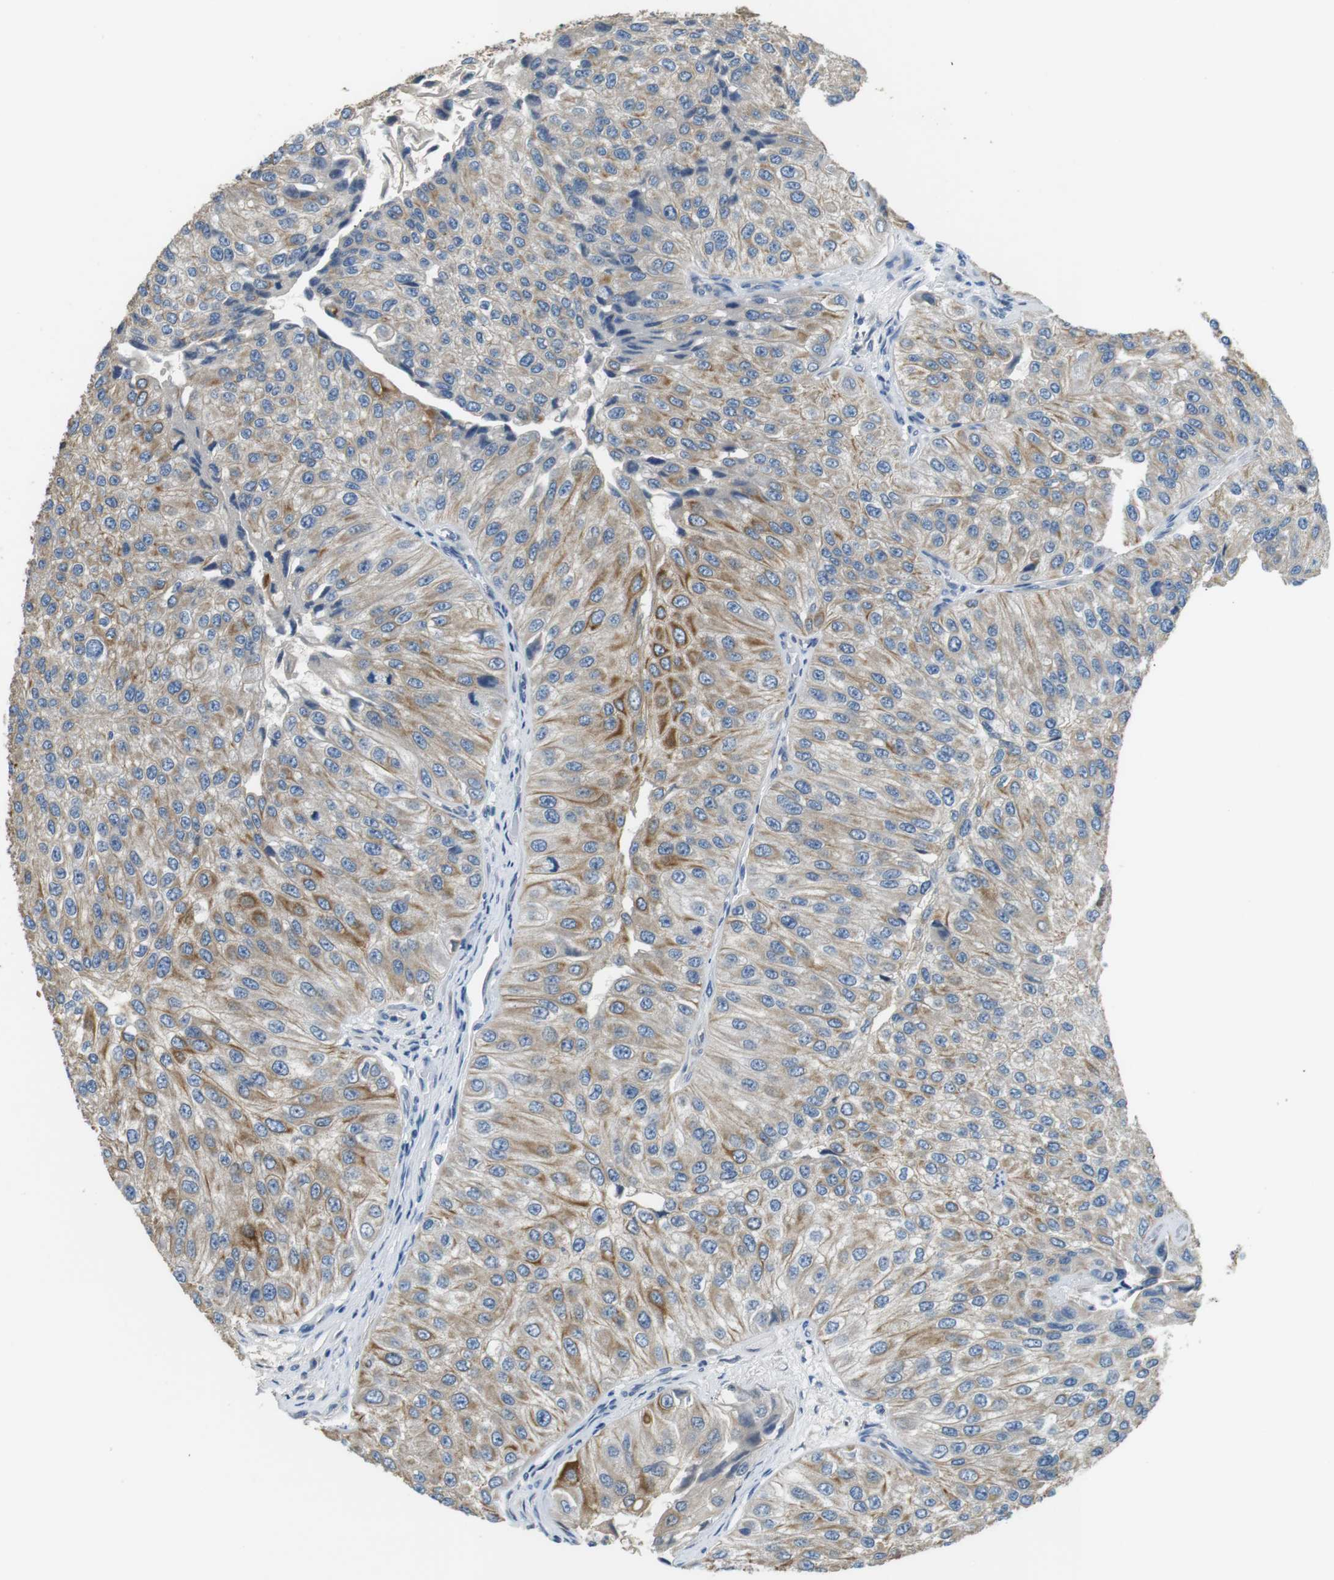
{"staining": {"intensity": "moderate", "quantity": "<25%", "location": "cytoplasmic/membranous"}, "tissue": "urothelial cancer", "cell_type": "Tumor cells", "image_type": "cancer", "snomed": [{"axis": "morphology", "description": "Urothelial carcinoma, High grade"}, {"axis": "topography", "description": "Kidney"}, {"axis": "topography", "description": "Urinary bladder"}], "caption": "High-power microscopy captured an immunohistochemistry (IHC) image of high-grade urothelial carcinoma, revealing moderate cytoplasmic/membranous expression in about <25% of tumor cells.", "gene": "UNC5CL", "patient": {"sex": "male", "age": 77}}